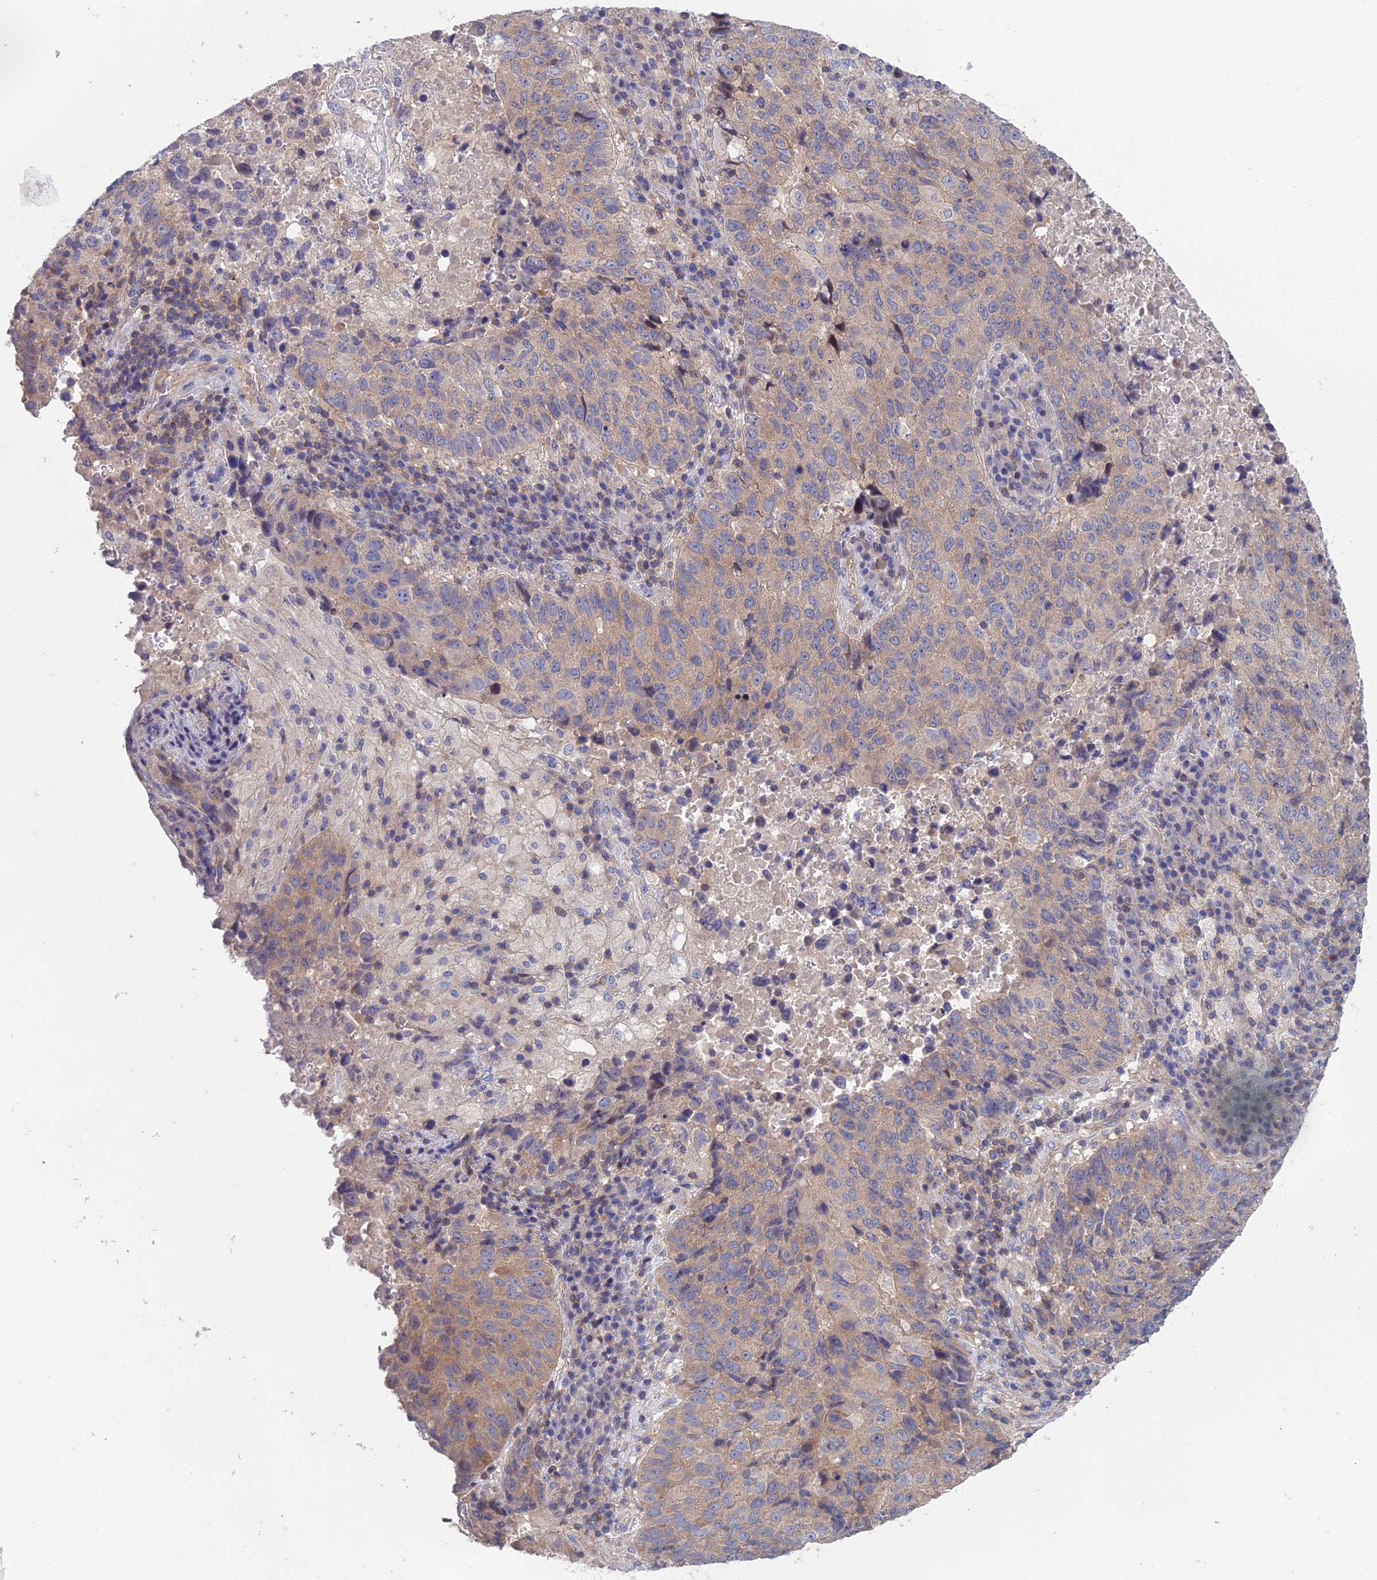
{"staining": {"intensity": "weak", "quantity": "<25%", "location": "cytoplasmic/membranous"}, "tissue": "lung cancer", "cell_type": "Tumor cells", "image_type": "cancer", "snomed": [{"axis": "morphology", "description": "Squamous cell carcinoma, NOS"}, {"axis": "topography", "description": "Lung"}], "caption": "High power microscopy image of an IHC photomicrograph of squamous cell carcinoma (lung), revealing no significant expression in tumor cells.", "gene": "USP37", "patient": {"sex": "male", "age": 73}}